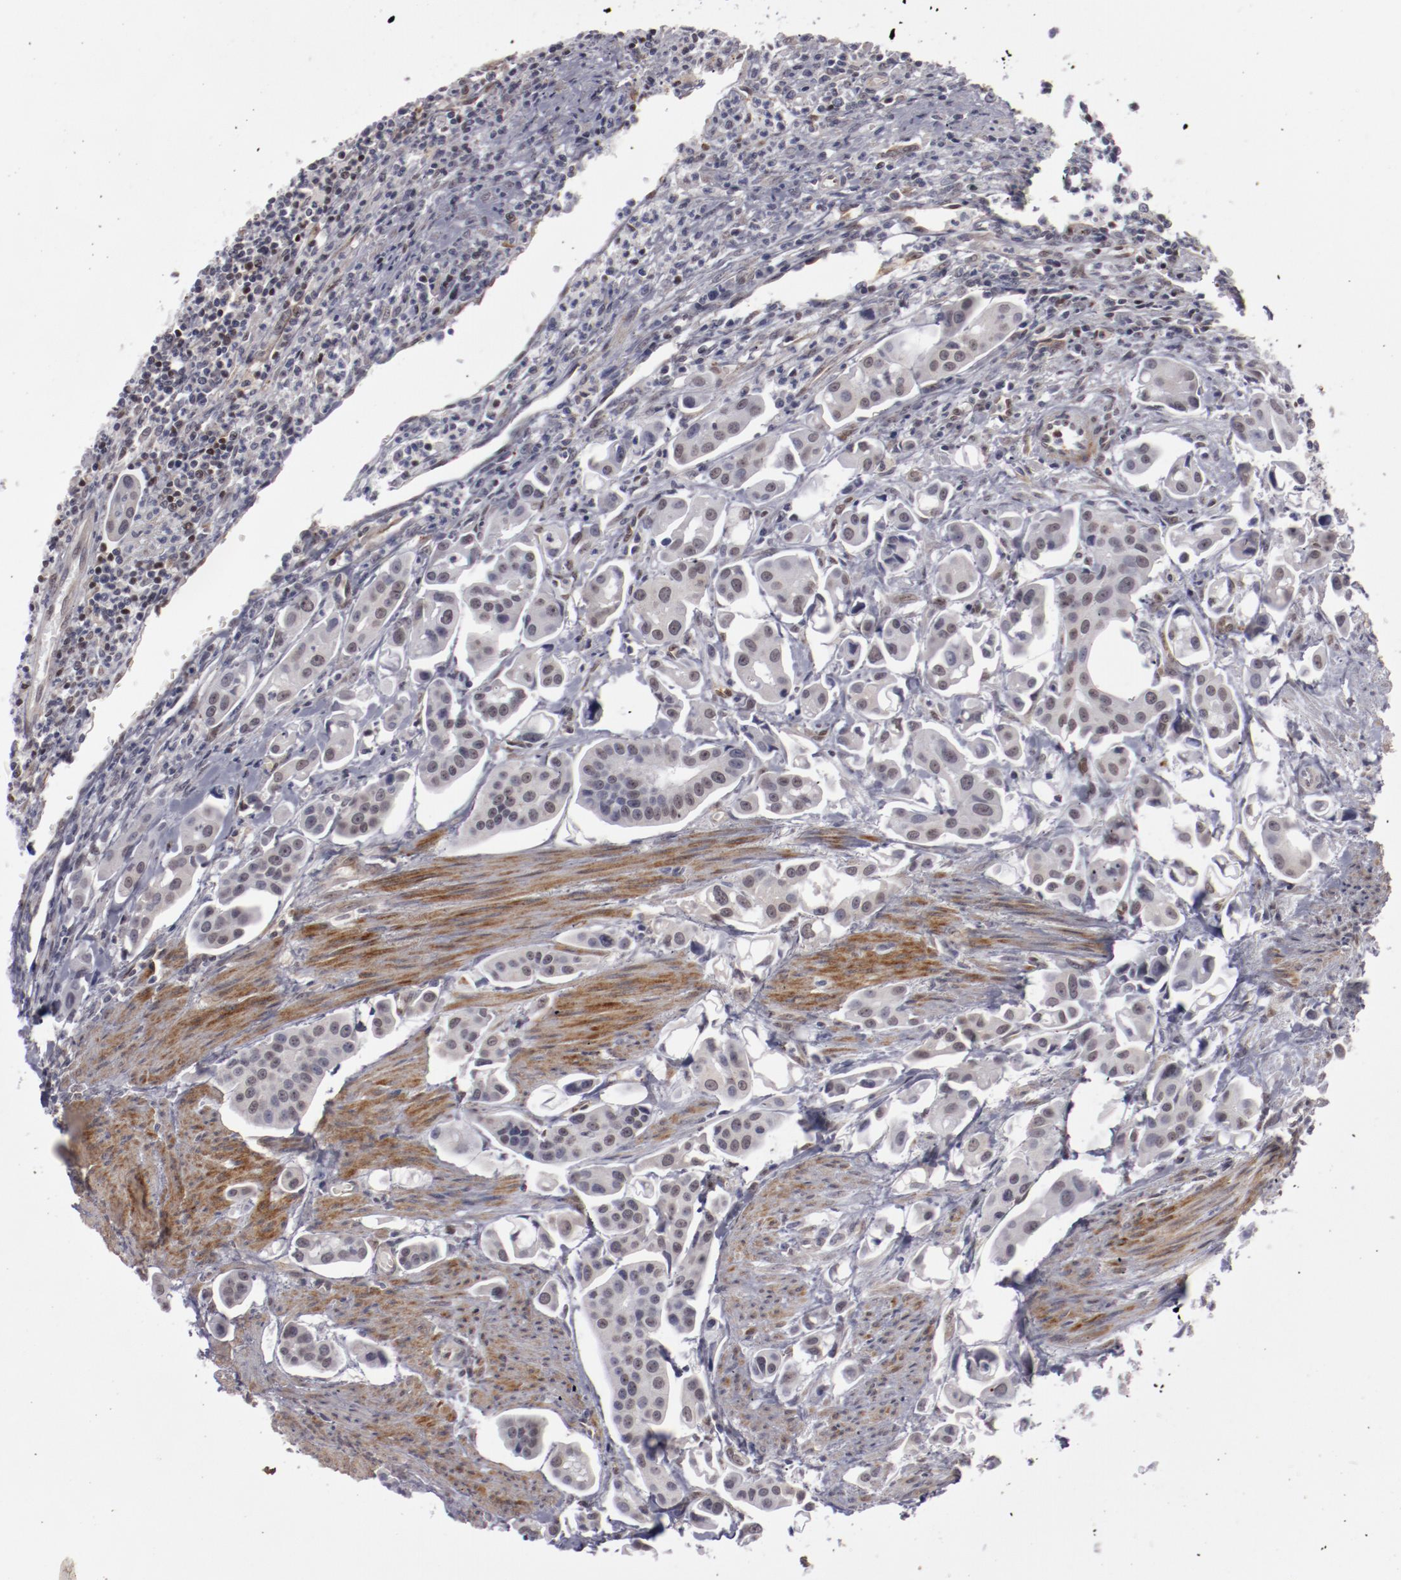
{"staining": {"intensity": "negative", "quantity": "none", "location": "none"}, "tissue": "urothelial cancer", "cell_type": "Tumor cells", "image_type": "cancer", "snomed": [{"axis": "morphology", "description": "Urothelial carcinoma, High grade"}, {"axis": "topography", "description": "Urinary bladder"}], "caption": "High magnification brightfield microscopy of high-grade urothelial carcinoma stained with DAB (3,3'-diaminobenzidine) (brown) and counterstained with hematoxylin (blue): tumor cells show no significant expression.", "gene": "LEF1", "patient": {"sex": "male", "age": 66}}